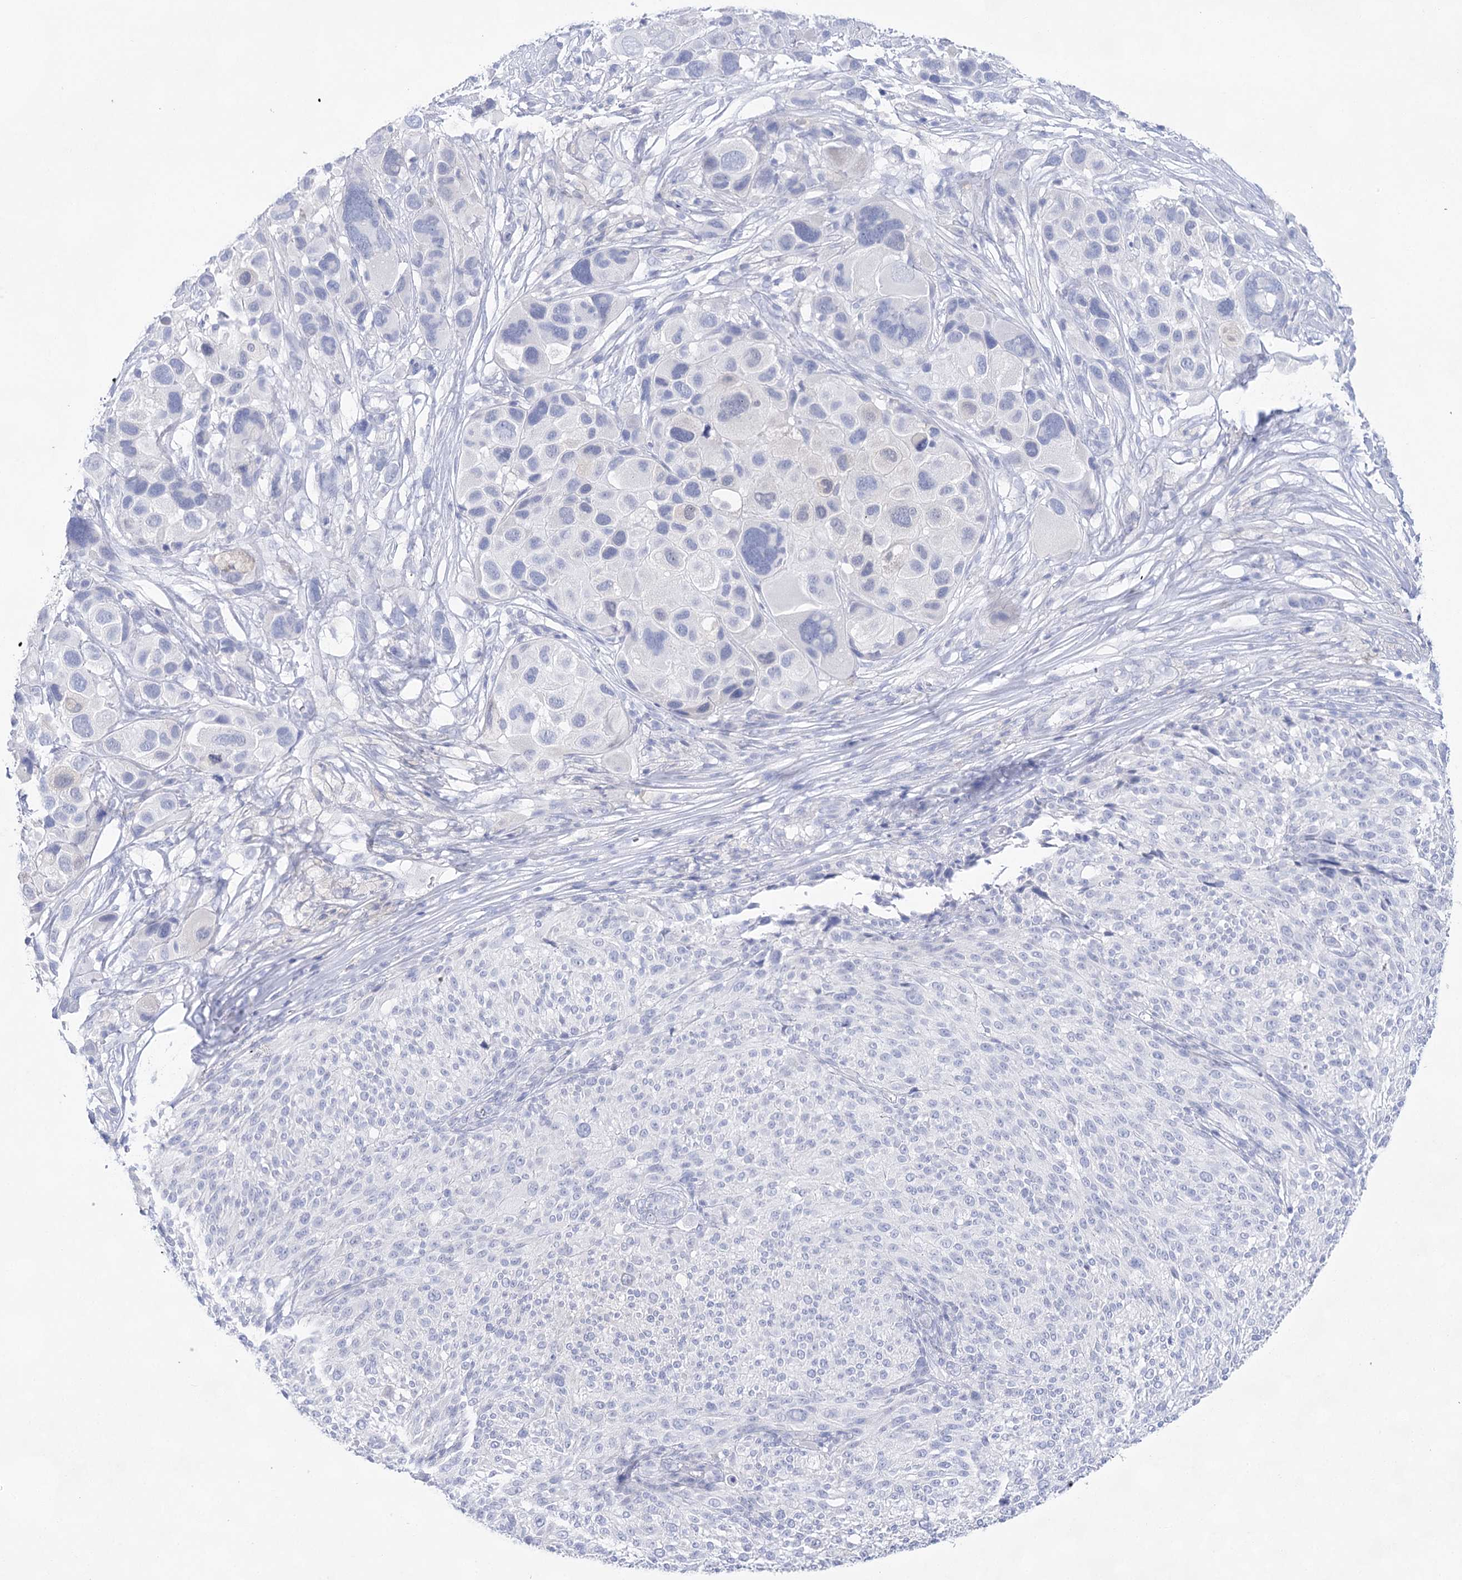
{"staining": {"intensity": "negative", "quantity": "none", "location": "none"}, "tissue": "melanoma", "cell_type": "Tumor cells", "image_type": "cancer", "snomed": [{"axis": "morphology", "description": "Malignant melanoma, NOS"}, {"axis": "topography", "description": "Skin of trunk"}], "caption": "Micrograph shows no significant protein staining in tumor cells of malignant melanoma. Nuclei are stained in blue.", "gene": "LALBA", "patient": {"sex": "male", "age": 71}}